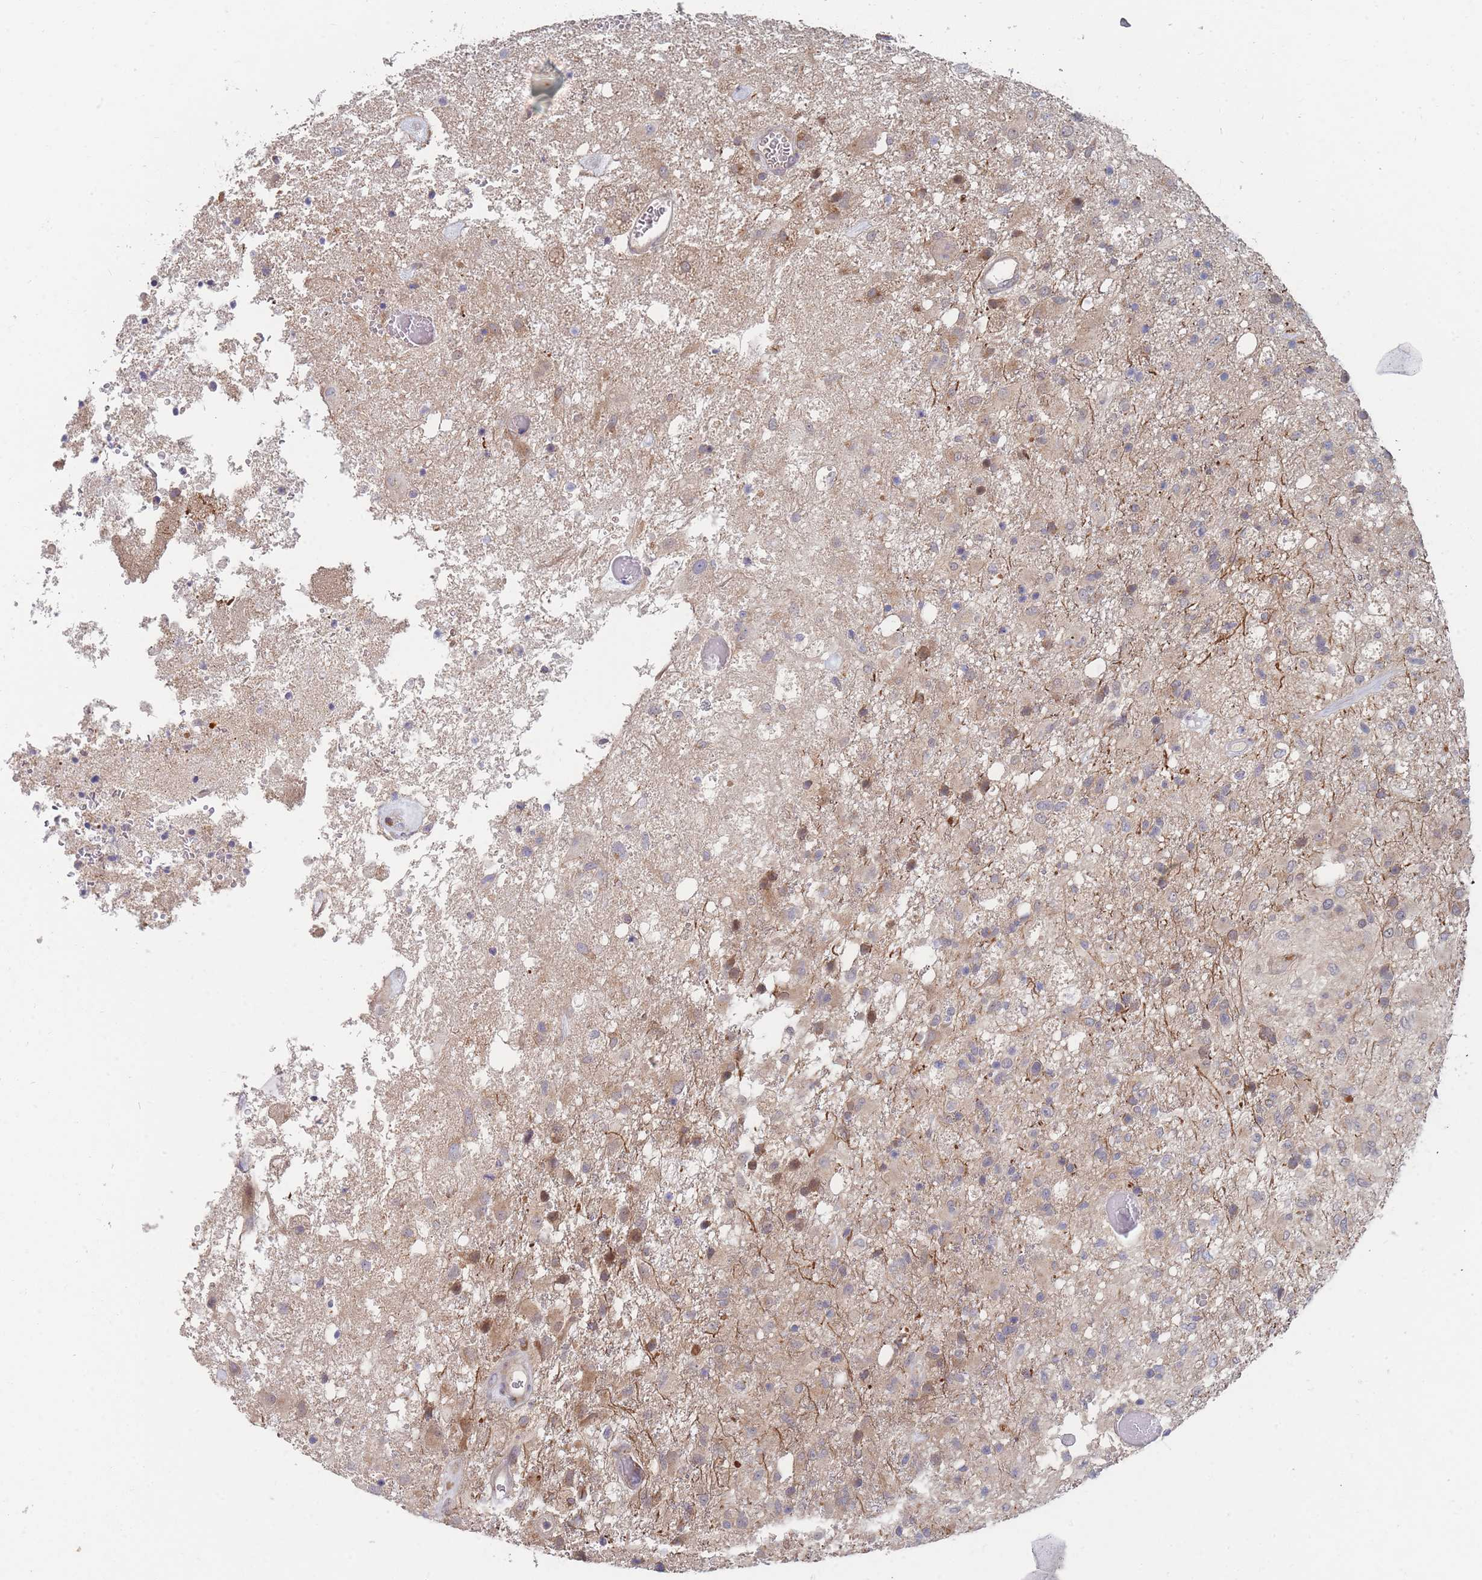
{"staining": {"intensity": "moderate", "quantity": "<25%", "location": "cytoplasmic/membranous"}, "tissue": "glioma", "cell_type": "Tumor cells", "image_type": "cancer", "snomed": [{"axis": "morphology", "description": "Glioma, malignant, High grade"}, {"axis": "topography", "description": "Brain"}], "caption": "Immunohistochemistry image of neoplastic tissue: human glioma stained using IHC shows low levels of moderate protein expression localized specifically in the cytoplasmic/membranous of tumor cells, appearing as a cytoplasmic/membranous brown color.", "gene": "SLC35F5", "patient": {"sex": "female", "age": 74}}